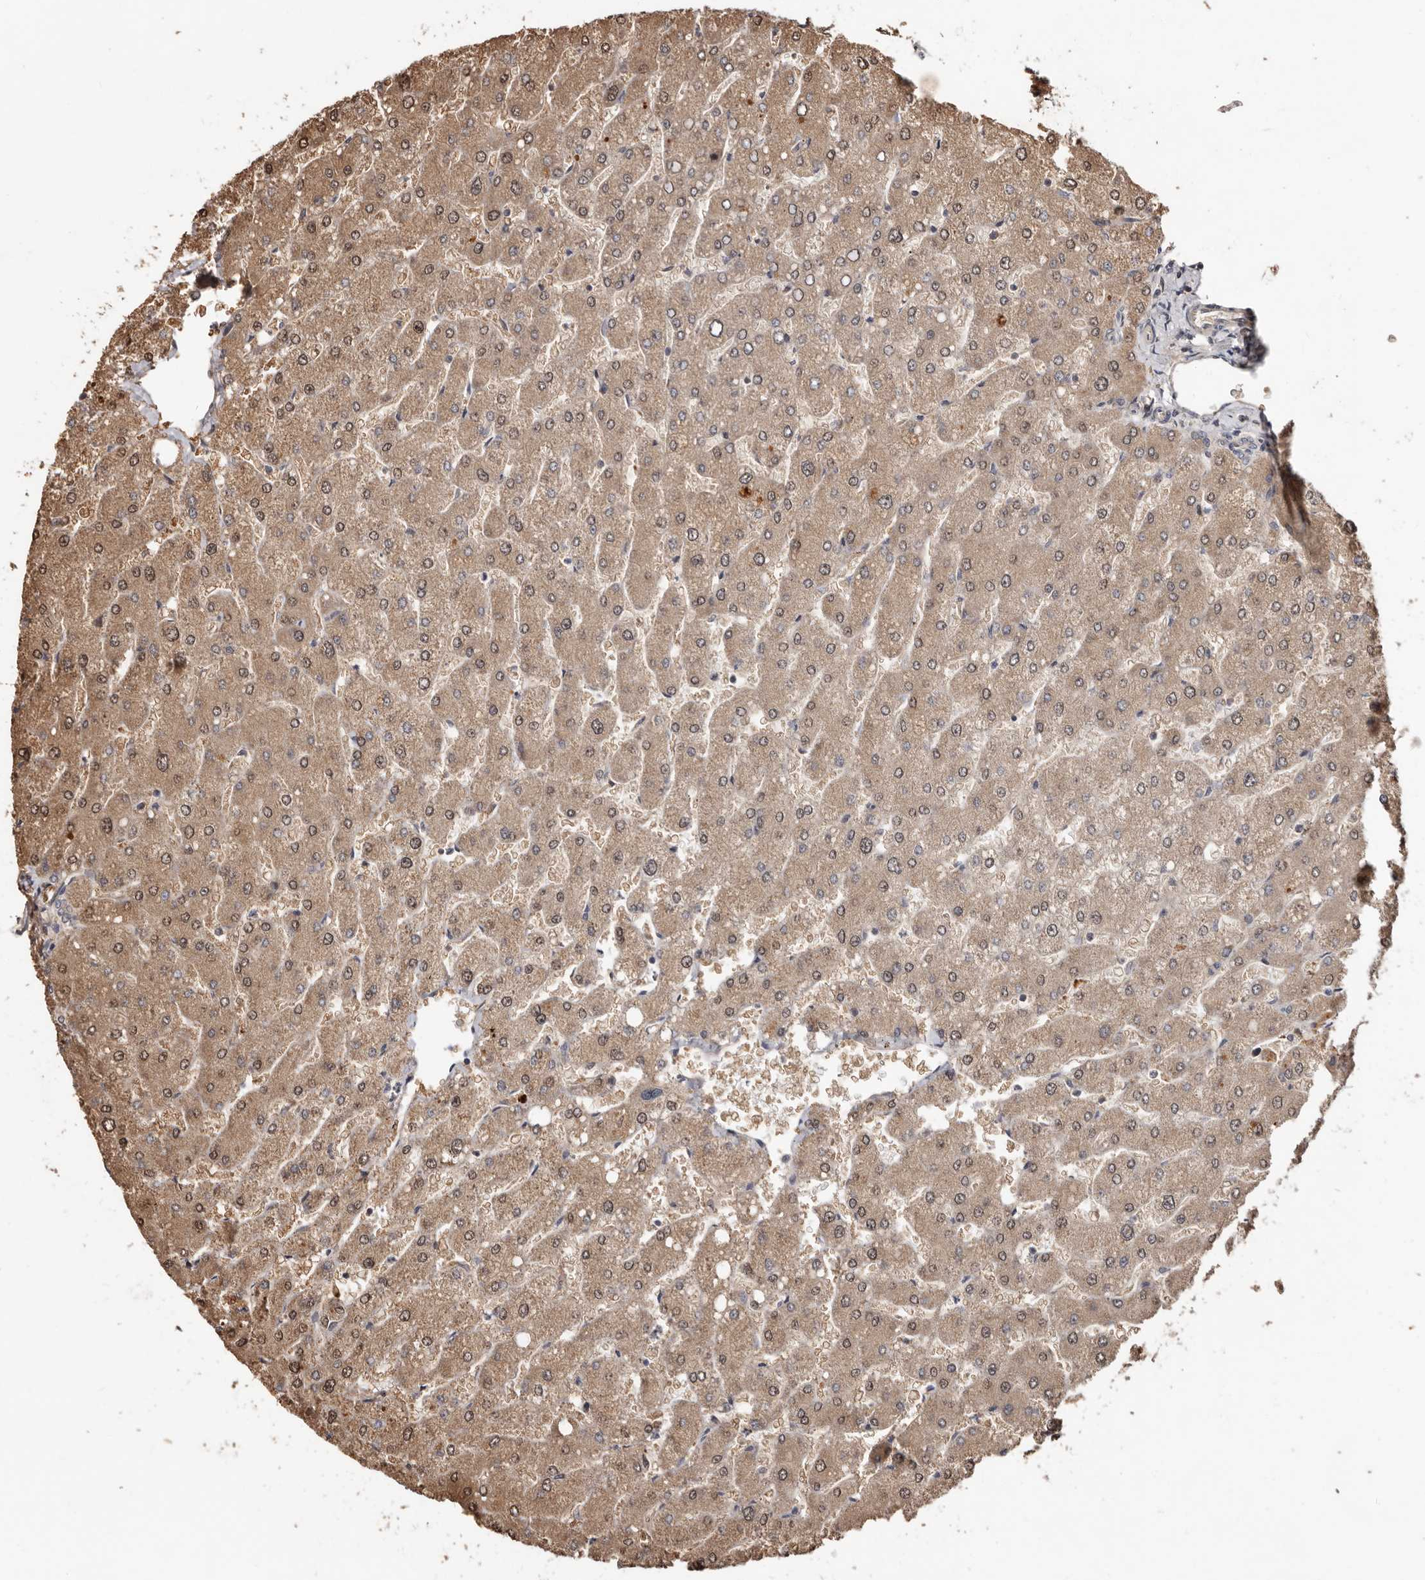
{"staining": {"intensity": "weak", "quantity": ">75%", "location": "cytoplasmic/membranous"}, "tissue": "liver", "cell_type": "Cholangiocytes", "image_type": "normal", "snomed": [{"axis": "morphology", "description": "Normal tissue, NOS"}, {"axis": "topography", "description": "Liver"}], "caption": "Protein staining demonstrates weak cytoplasmic/membranous staining in approximately >75% of cholangiocytes in normal liver. (DAB (3,3'-diaminobenzidine) IHC, brown staining for protein, blue staining for nuclei).", "gene": "WEE2", "patient": {"sex": "male", "age": 55}}